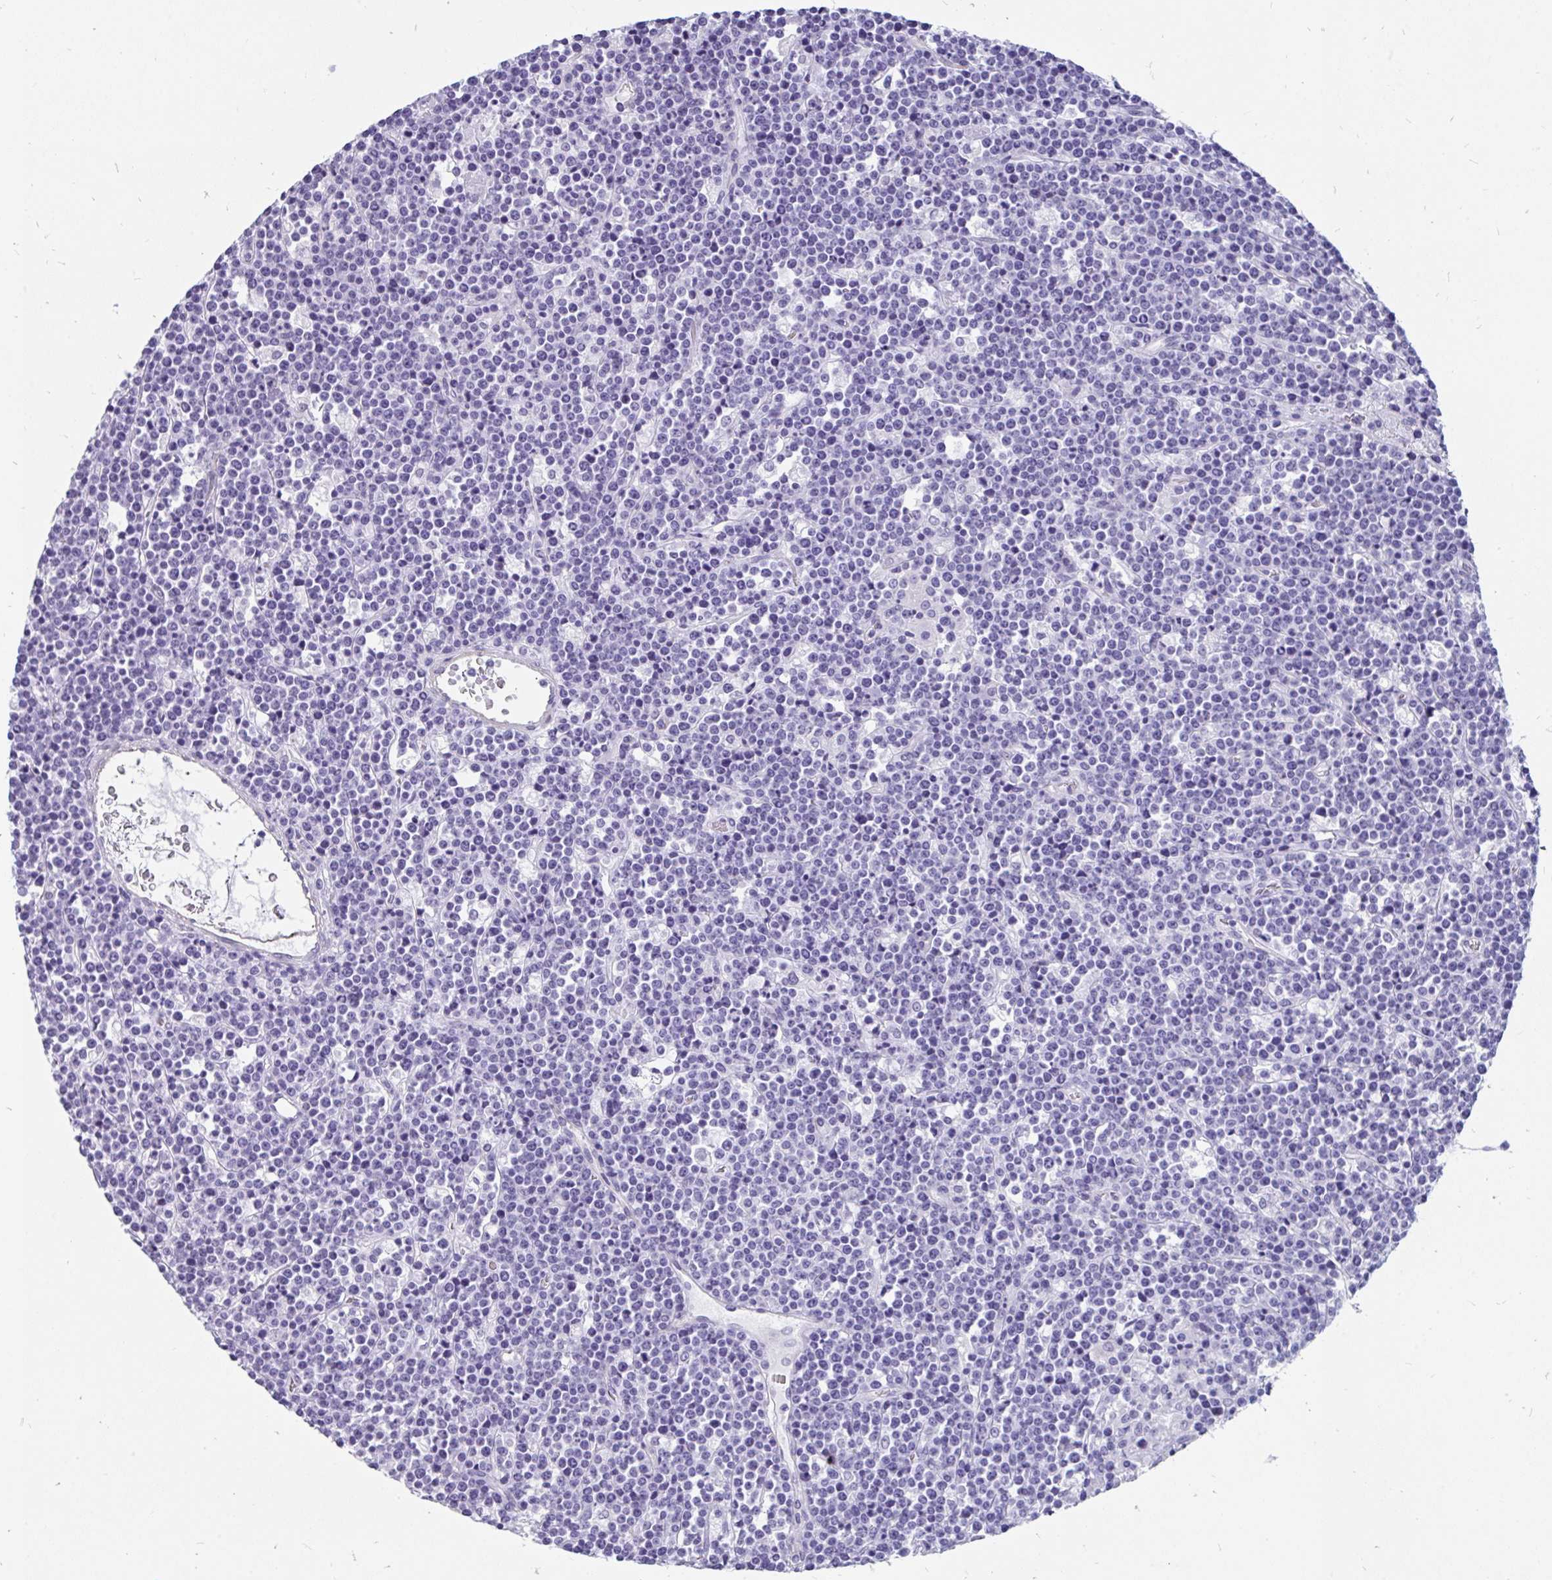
{"staining": {"intensity": "negative", "quantity": "none", "location": "none"}, "tissue": "lymphoma", "cell_type": "Tumor cells", "image_type": "cancer", "snomed": [{"axis": "morphology", "description": "Malignant lymphoma, non-Hodgkin's type, High grade"}, {"axis": "topography", "description": "Ovary"}], "caption": "Tumor cells show no significant staining in lymphoma.", "gene": "EML5", "patient": {"sex": "female", "age": 56}}